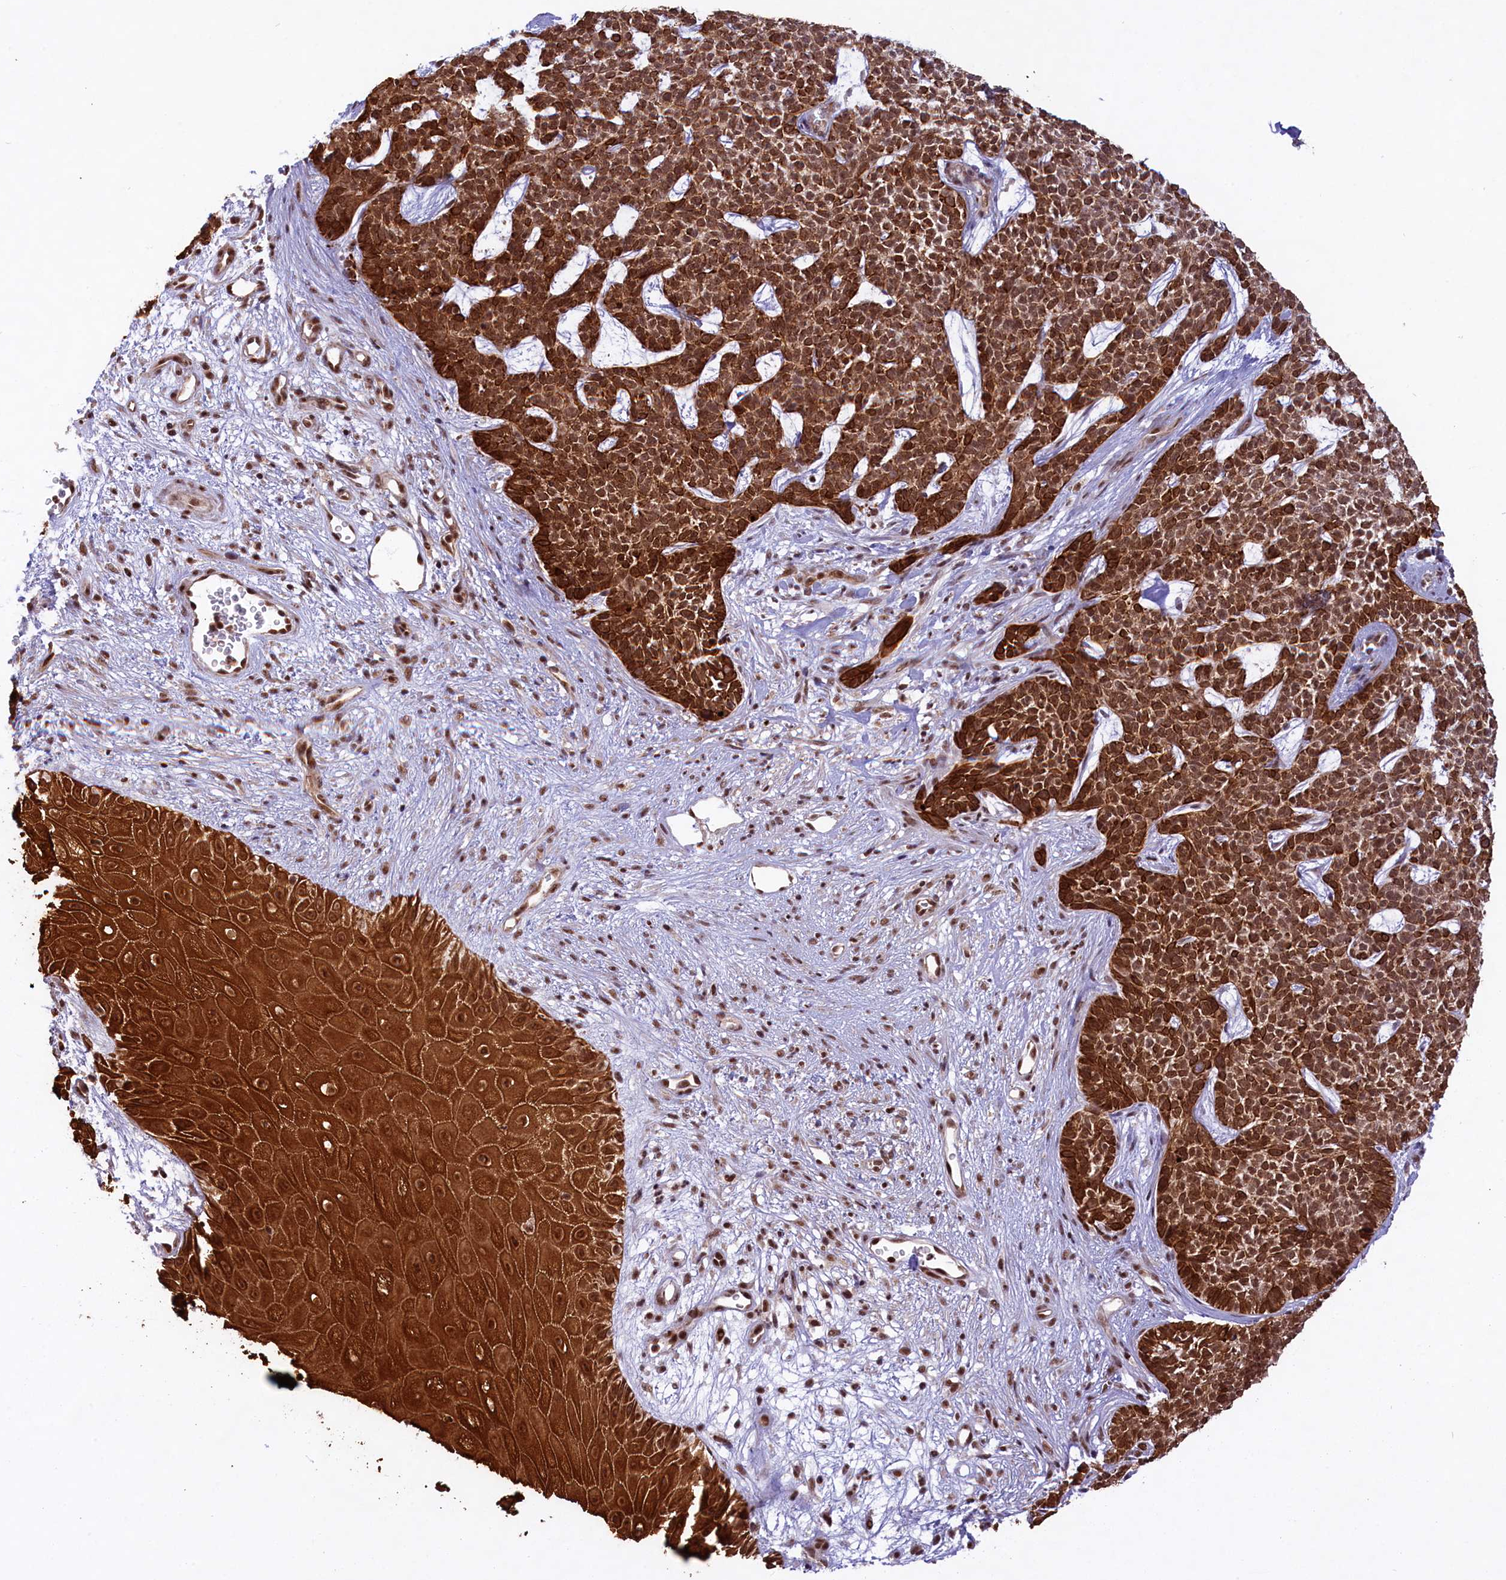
{"staining": {"intensity": "moderate", "quantity": ">75%", "location": "cytoplasmic/membranous,nuclear"}, "tissue": "skin cancer", "cell_type": "Tumor cells", "image_type": "cancer", "snomed": [{"axis": "morphology", "description": "Basal cell carcinoma"}, {"axis": "topography", "description": "Skin"}], "caption": "Immunohistochemistry (IHC) histopathology image of neoplastic tissue: basal cell carcinoma (skin) stained using immunohistochemistry exhibits medium levels of moderate protein expression localized specifically in the cytoplasmic/membranous and nuclear of tumor cells, appearing as a cytoplasmic/membranous and nuclear brown color.", "gene": "CARD8", "patient": {"sex": "female", "age": 84}}